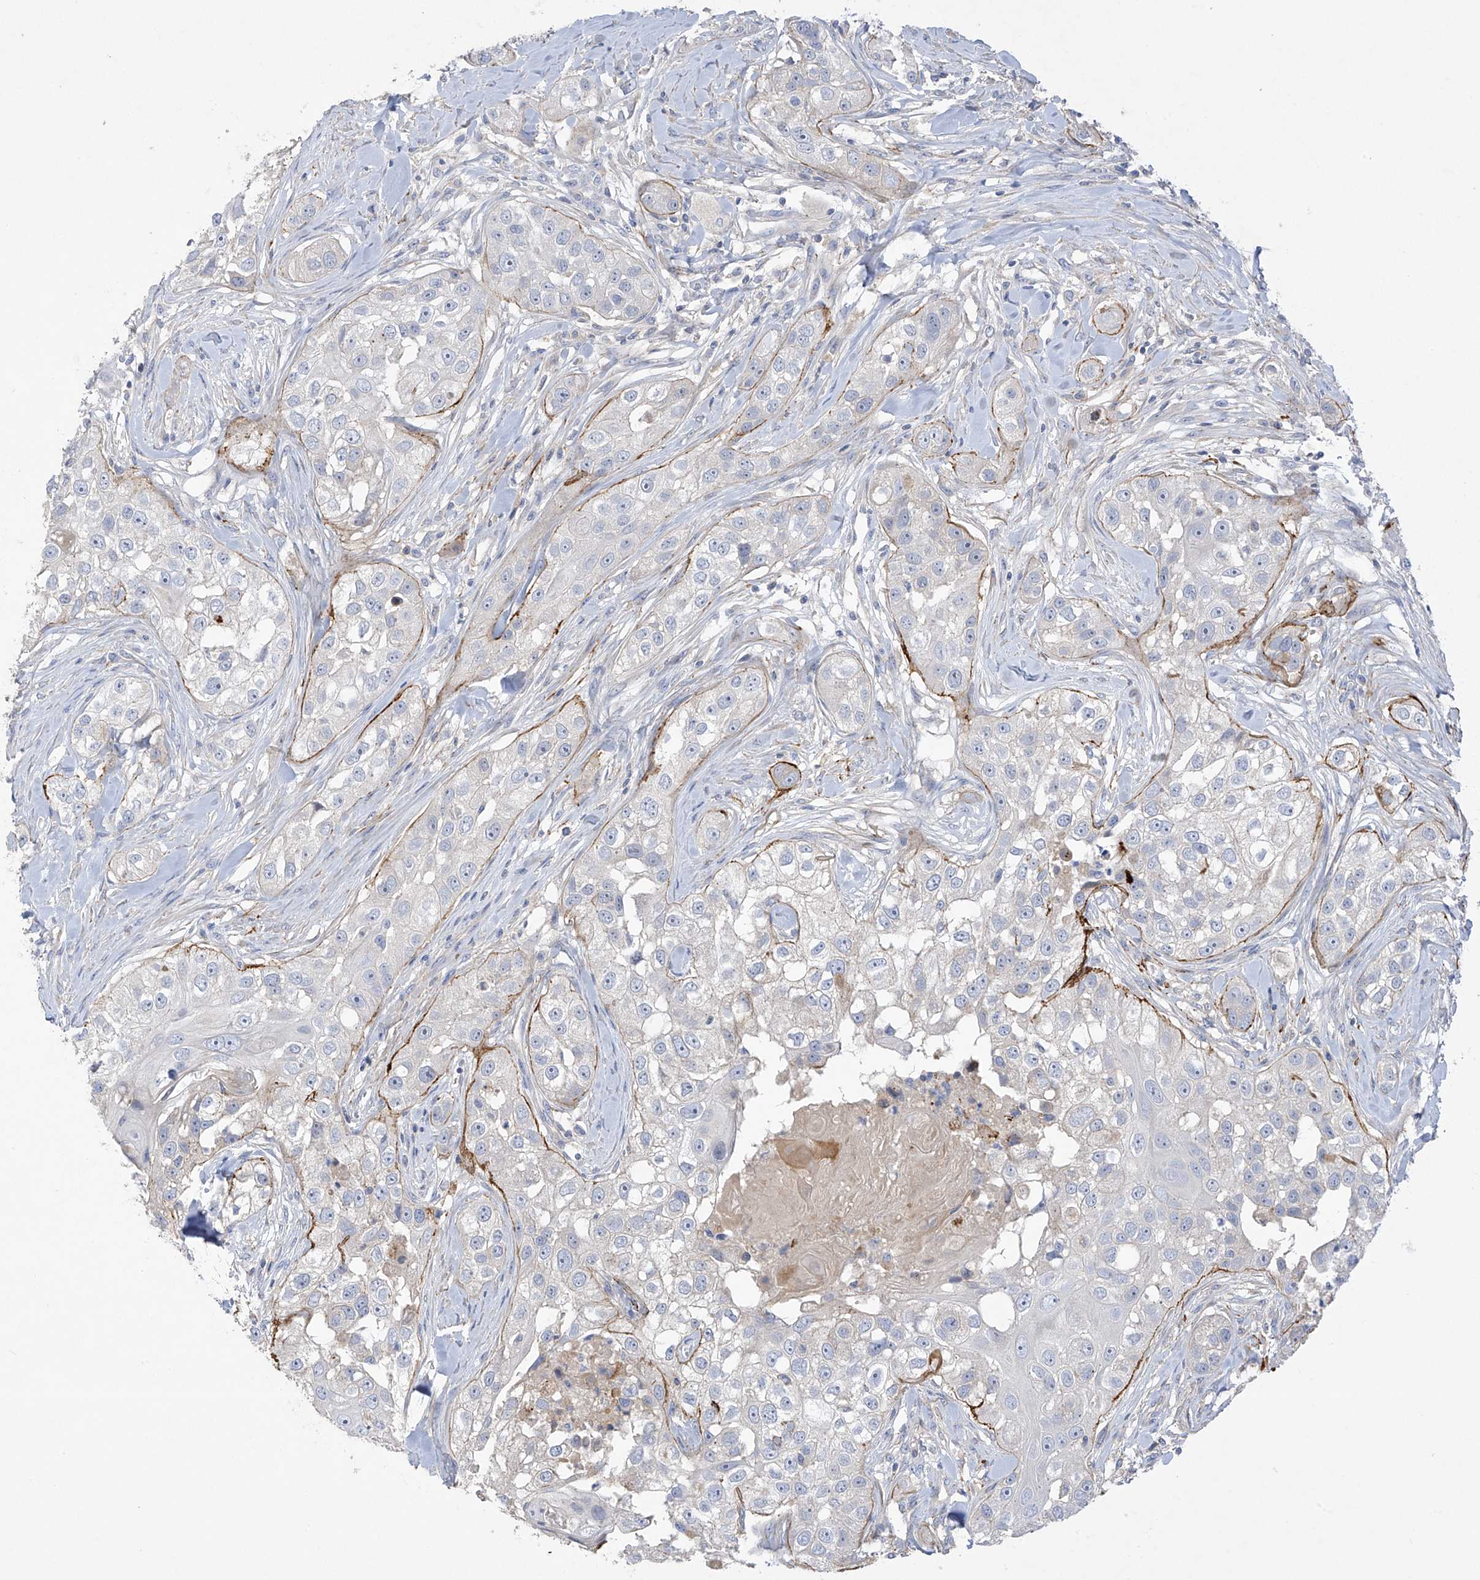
{"staining": {"intensity": "negative", "quantity": "none", "location": "none"}, "tissue": "head and neck cancer", "cell_type": "Tumor cells", "image_type": "cancer", "snomed": [{"axis": "morphology", "description": "Normal tissue, NOS"}, {"axis": "morphology", "description": "Squamous cell carcinoma, NOS"}, {"axis": "topography", "description": "Skeletal muscle"}, {"axis": "topography", "description": "Head-Neck"}], "caption": "The immunohistochemistry histopathology image has no significant staining in tumor cells of head and neck squamous cell carcinoma tissue.", "gene": "PRSS12", "patient": {"sex": "male", "age": 51}}